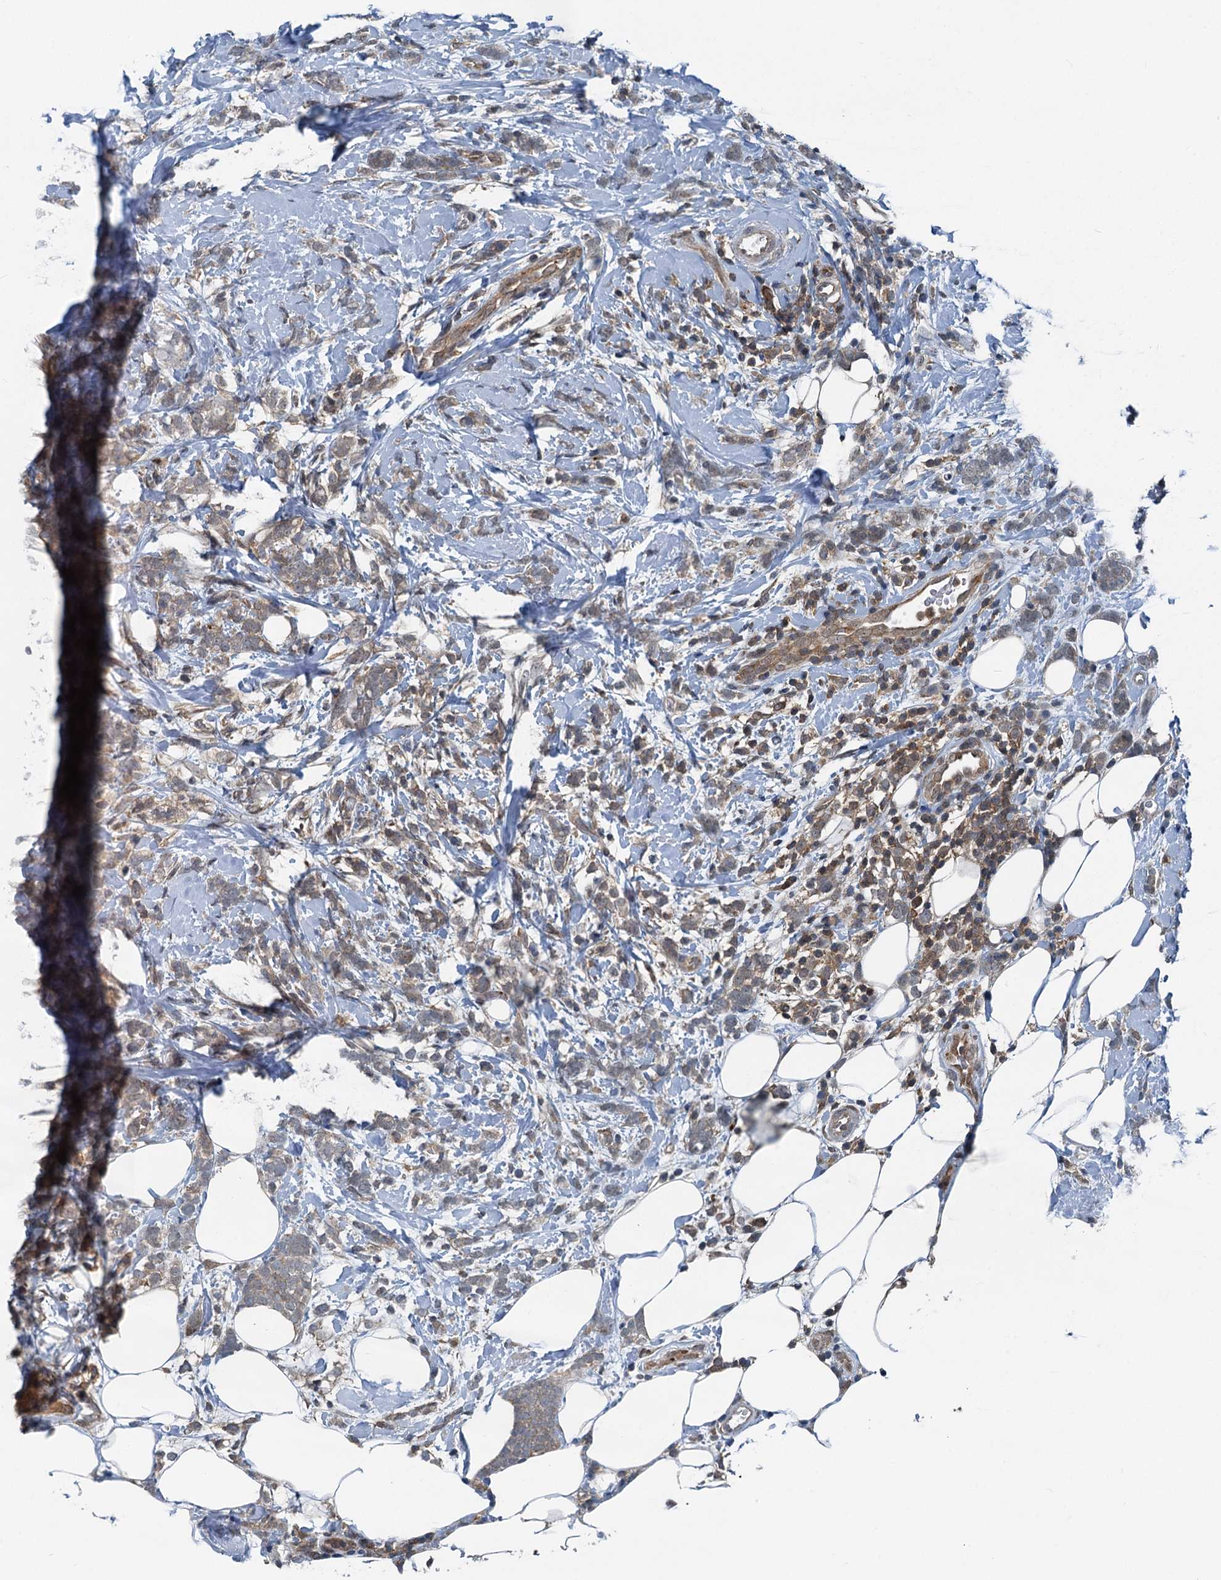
{"staining": {"intensity": "weak", "quantity": "25%-75%", "location": "cytoplasmic/membranous"}, "tissue": "breast cancer", "cell_type": "Tumor cells", "image_type": "cancer", "snomed": [{"axis": "morphology", "description": "Lobular carcinoma"}, {"axis": "topography", "description": "Breast"}], "caption": "Lobular carcinoma (breast) tissue exhibits weak cytoplasmic/membranous staining in about 25%-75% of tumor cells", "gene": "GCLM", "patient": {"sex": "female", "age": 58}}